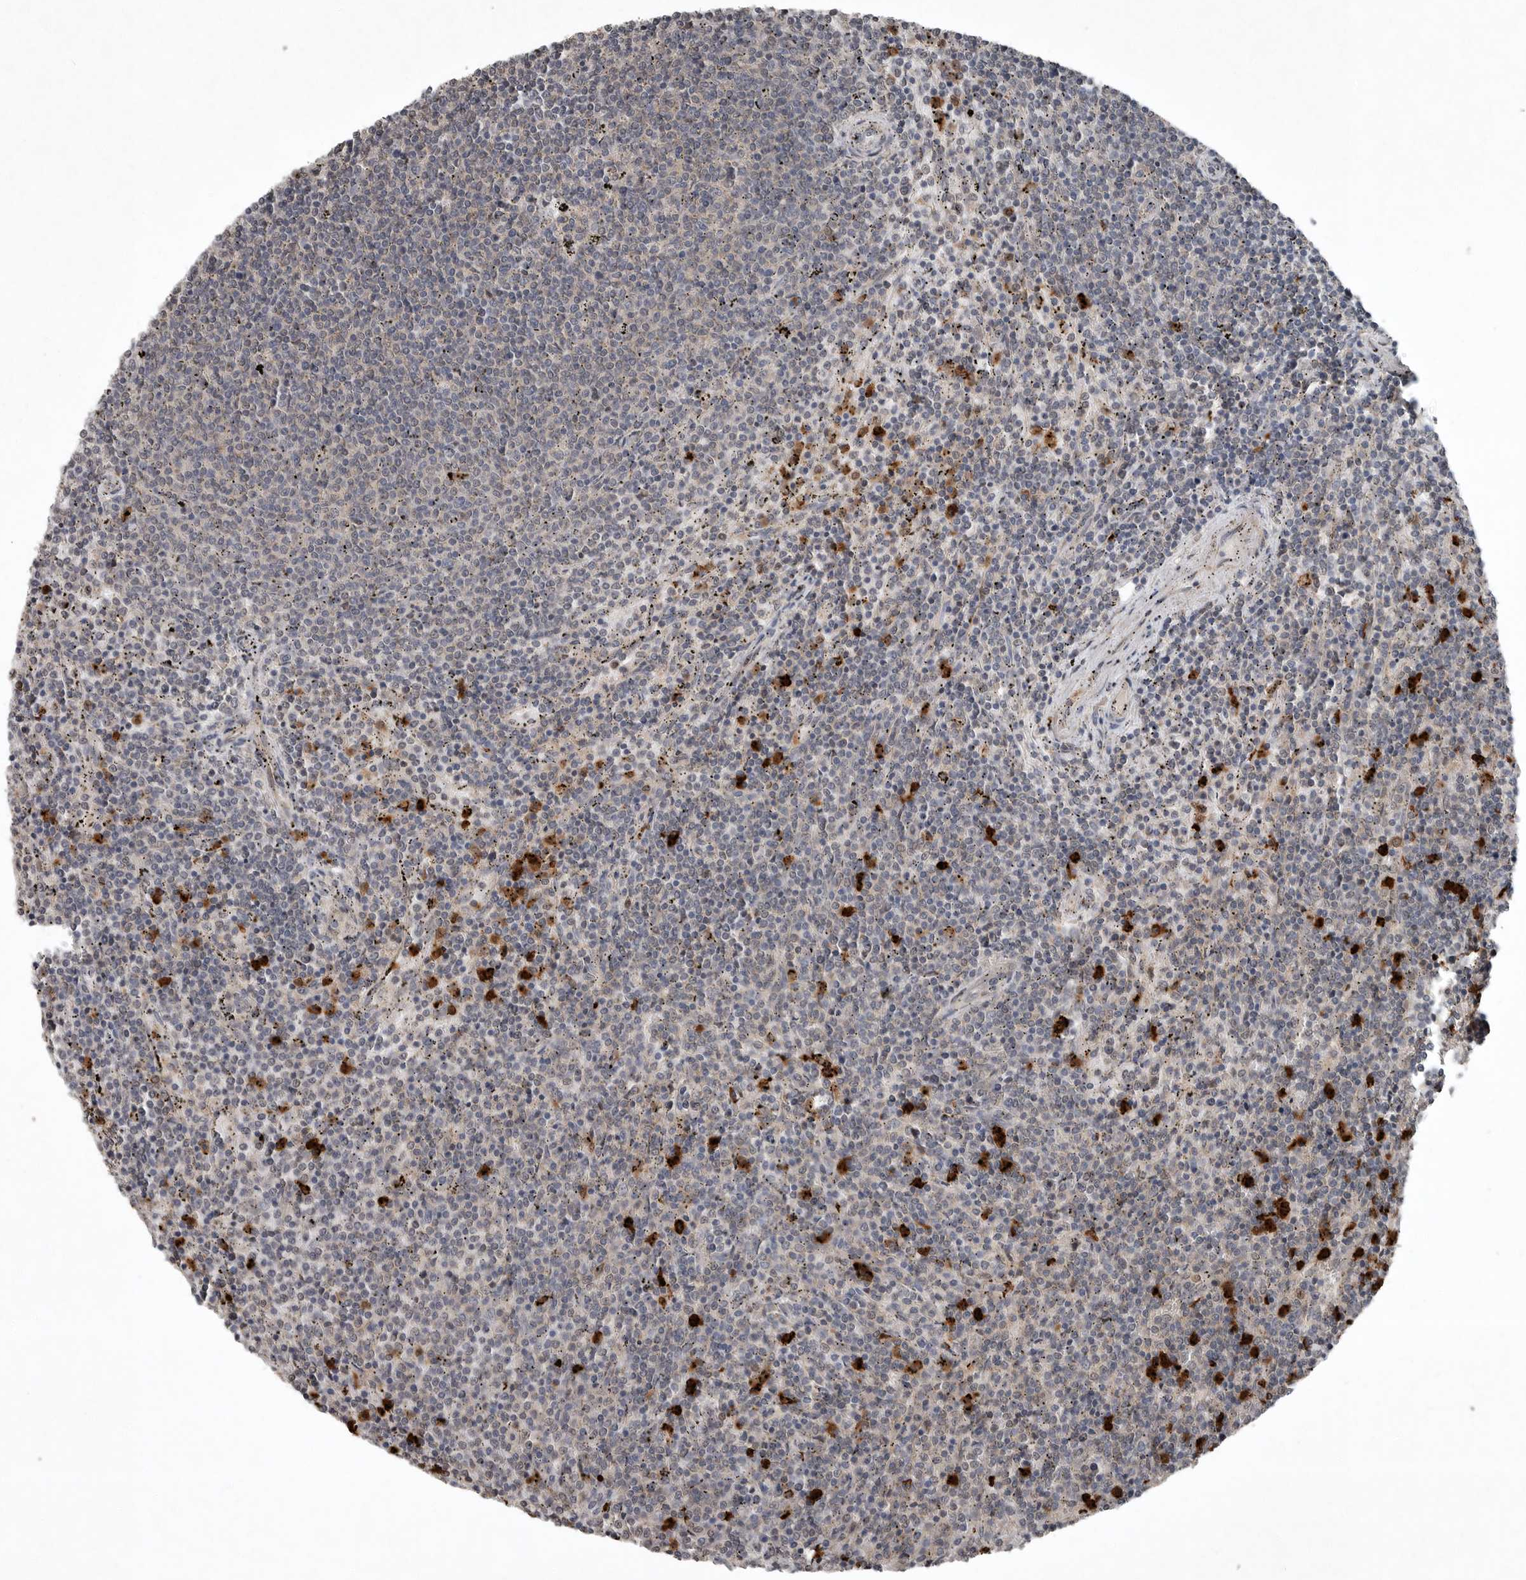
{"staining": {"intensity": "negative", "quantity": "none", "location": "none"}, "tissue": "lymphoma", "cell_type": "Tumor cells", "image_type": "cancer", "snomed": [{"axis": "morphology", "description": "Malignant lymphoma, non-Hodgkin's type, Low grade"}, {"axis": "topography", "description": "Spleen"}], "caption": "Immunohistochemistry (IHC) photomicrograph of neoplastic tissue: low-grade malignant lymphoma, non-Hodgkin's type stained with DAB demonstrates no significant protein staining in tumor cells. Nuclei are stained in blue.", "gene": "SCP2", "patient": {"sex": "female", "age": 50}}